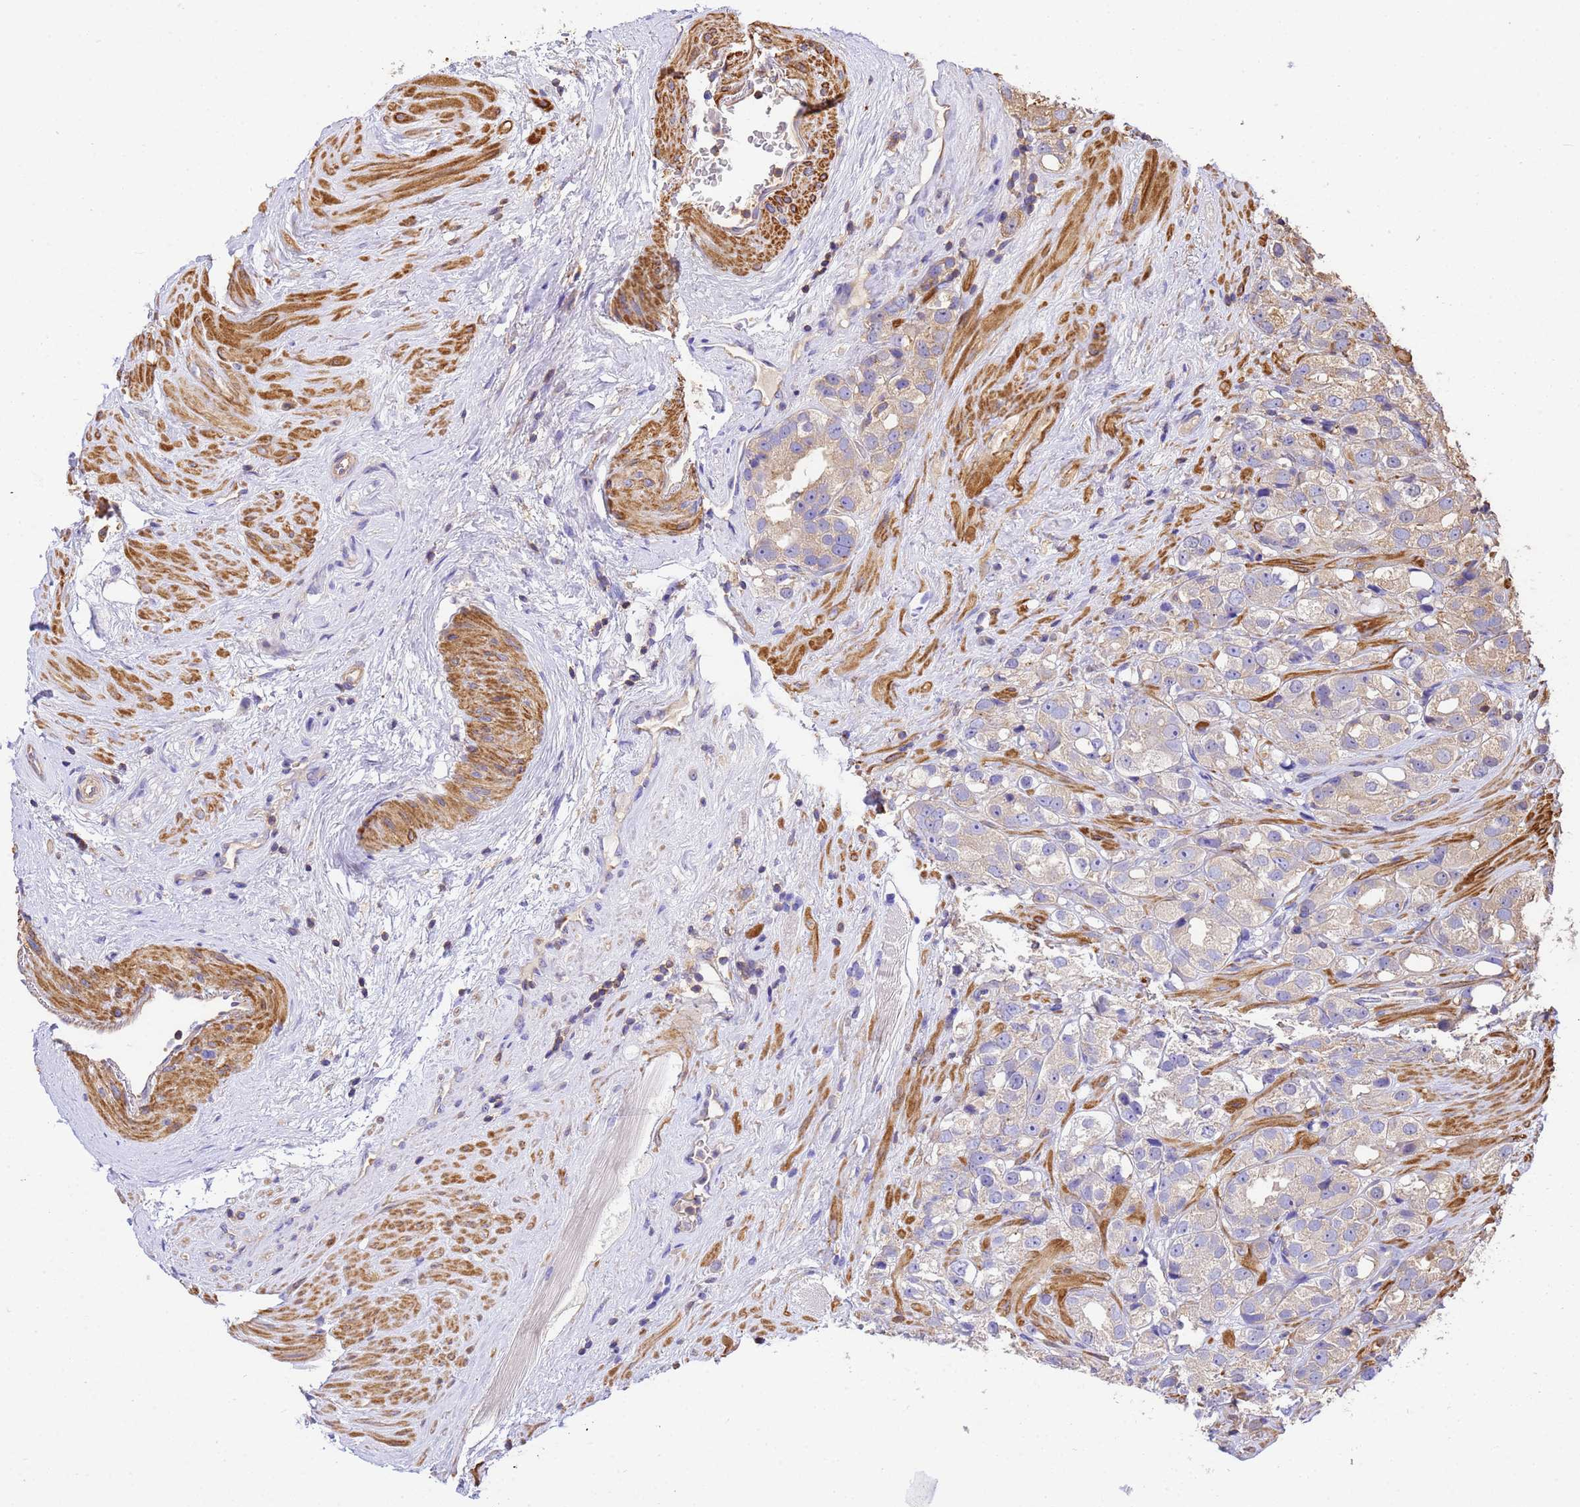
{"staining": {"intensity": "weak", "quantity": "25%-75%", "location": "cytoplasmic/membranous"}, "tissue": "prostate cancer", "cell_type": "Tumor cells", "image_type": "cancer", "snomed": [{"axis": "morphology", "description": "Adenocarcinoma, NOS"}, {"axis": "topography", "description": "Prostate"}], "caption": "Approximately 25%-75% of tumor cells in prostate adenocarcinoma demonstrate weak cytoplasmic/membranous protein expression as visualized by brown immunohistochemical staining.", "gene": "WDR64", "patient": {"sex": "male", "age": 79}}